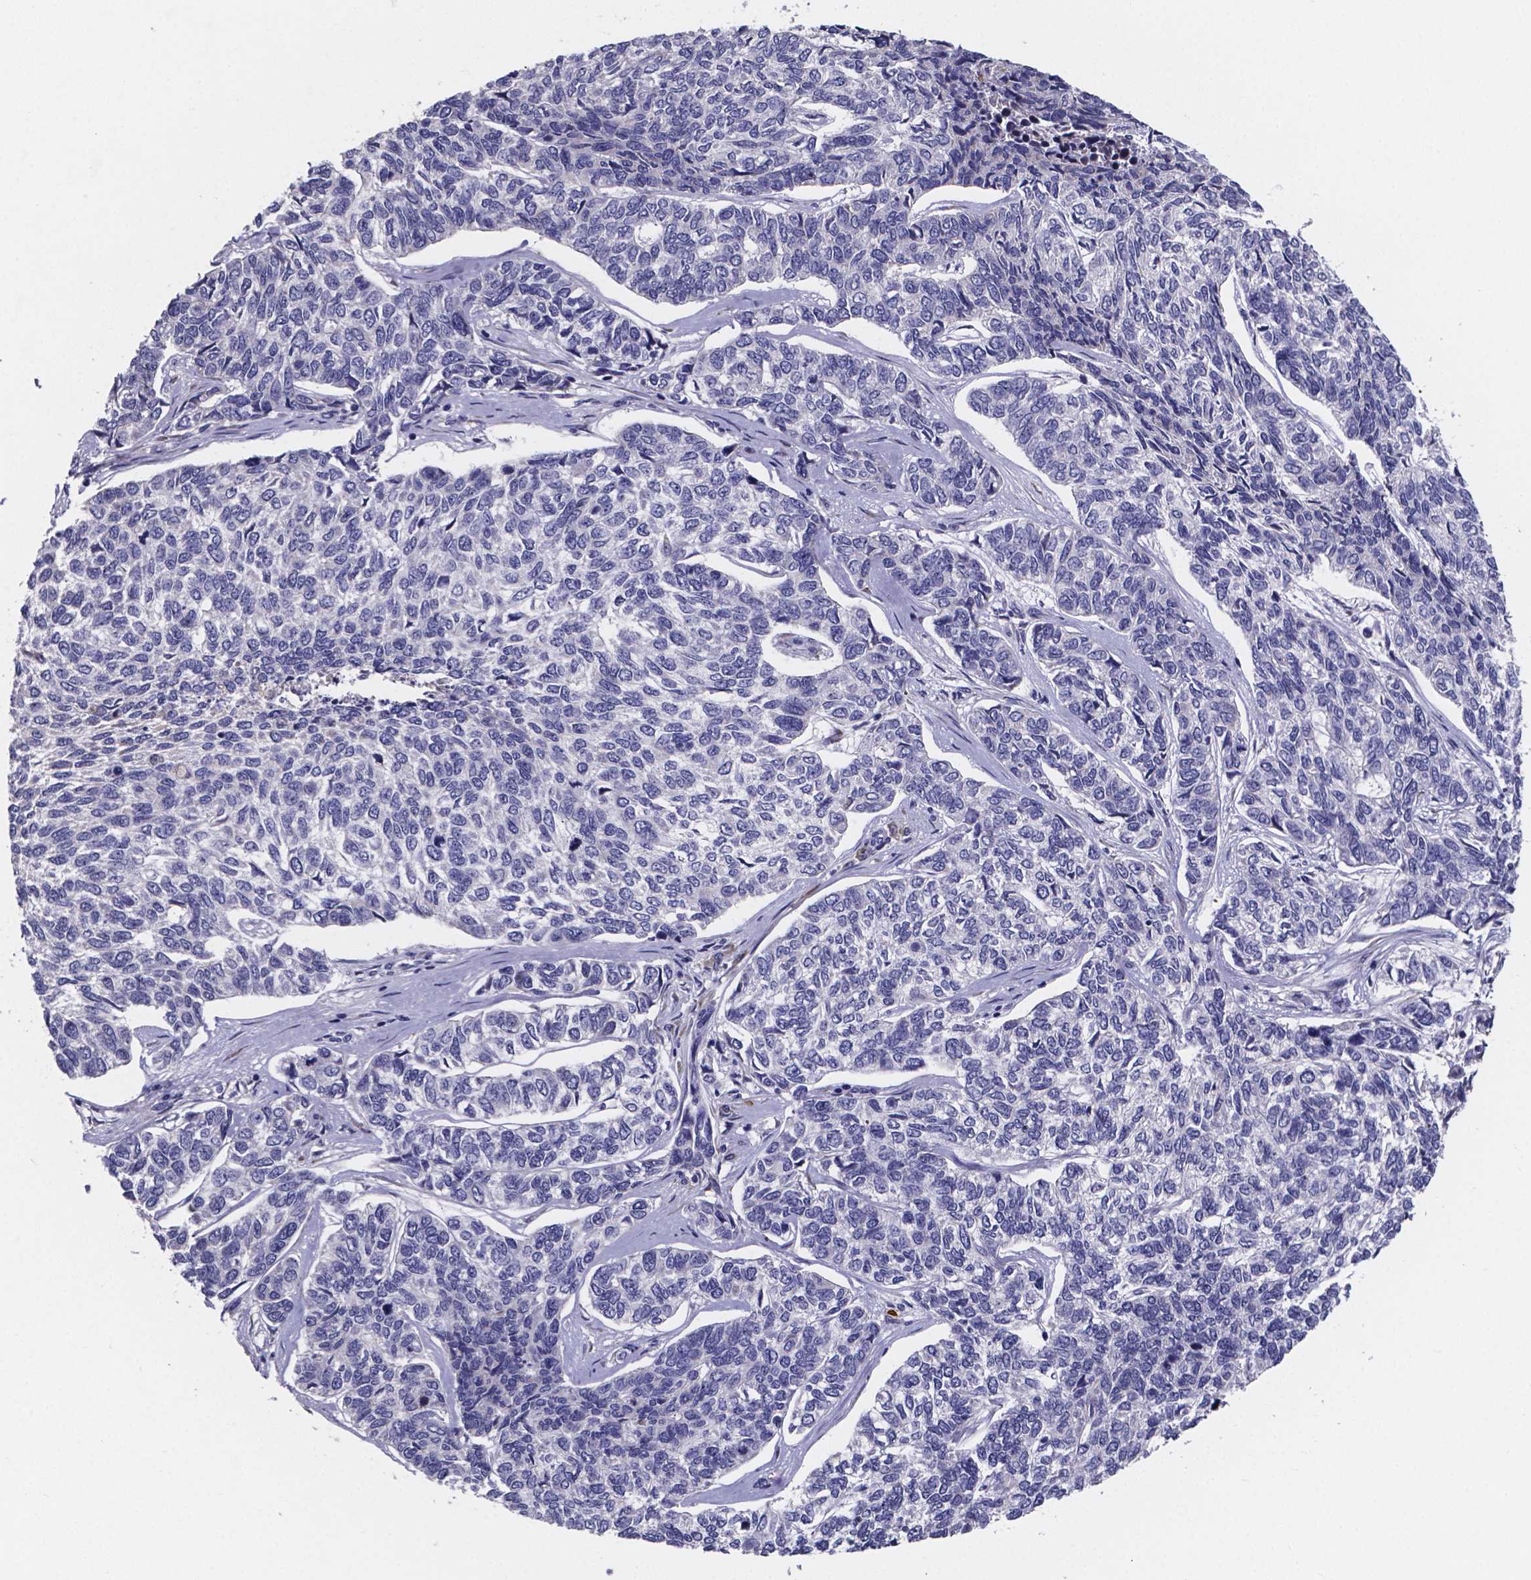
{"staining": {"intensity": "negative", "quantity": "none", "location": "none"}, "tissue": "skin cancer", "cell_type": "Tumor cells", "image_type": "cancer", "snomed": [{"axis": "morphology", "description": "Basal cell carcinoma"}, {"axis": "topography", "description": "Skin"}], "caption": "The IHC photomicrograph has no significant expression in tumor cells of skin basal cell carcinoma tissue. The staining was performed using DAB (3,3'-diaminobenzidine) to visualize the protein expression in brown, while the nuclei were stained in blue with hematoxylin (Magnification: 20x).", "gene": "GABRA3", "patient": {"sex": "female", "age": 65}}